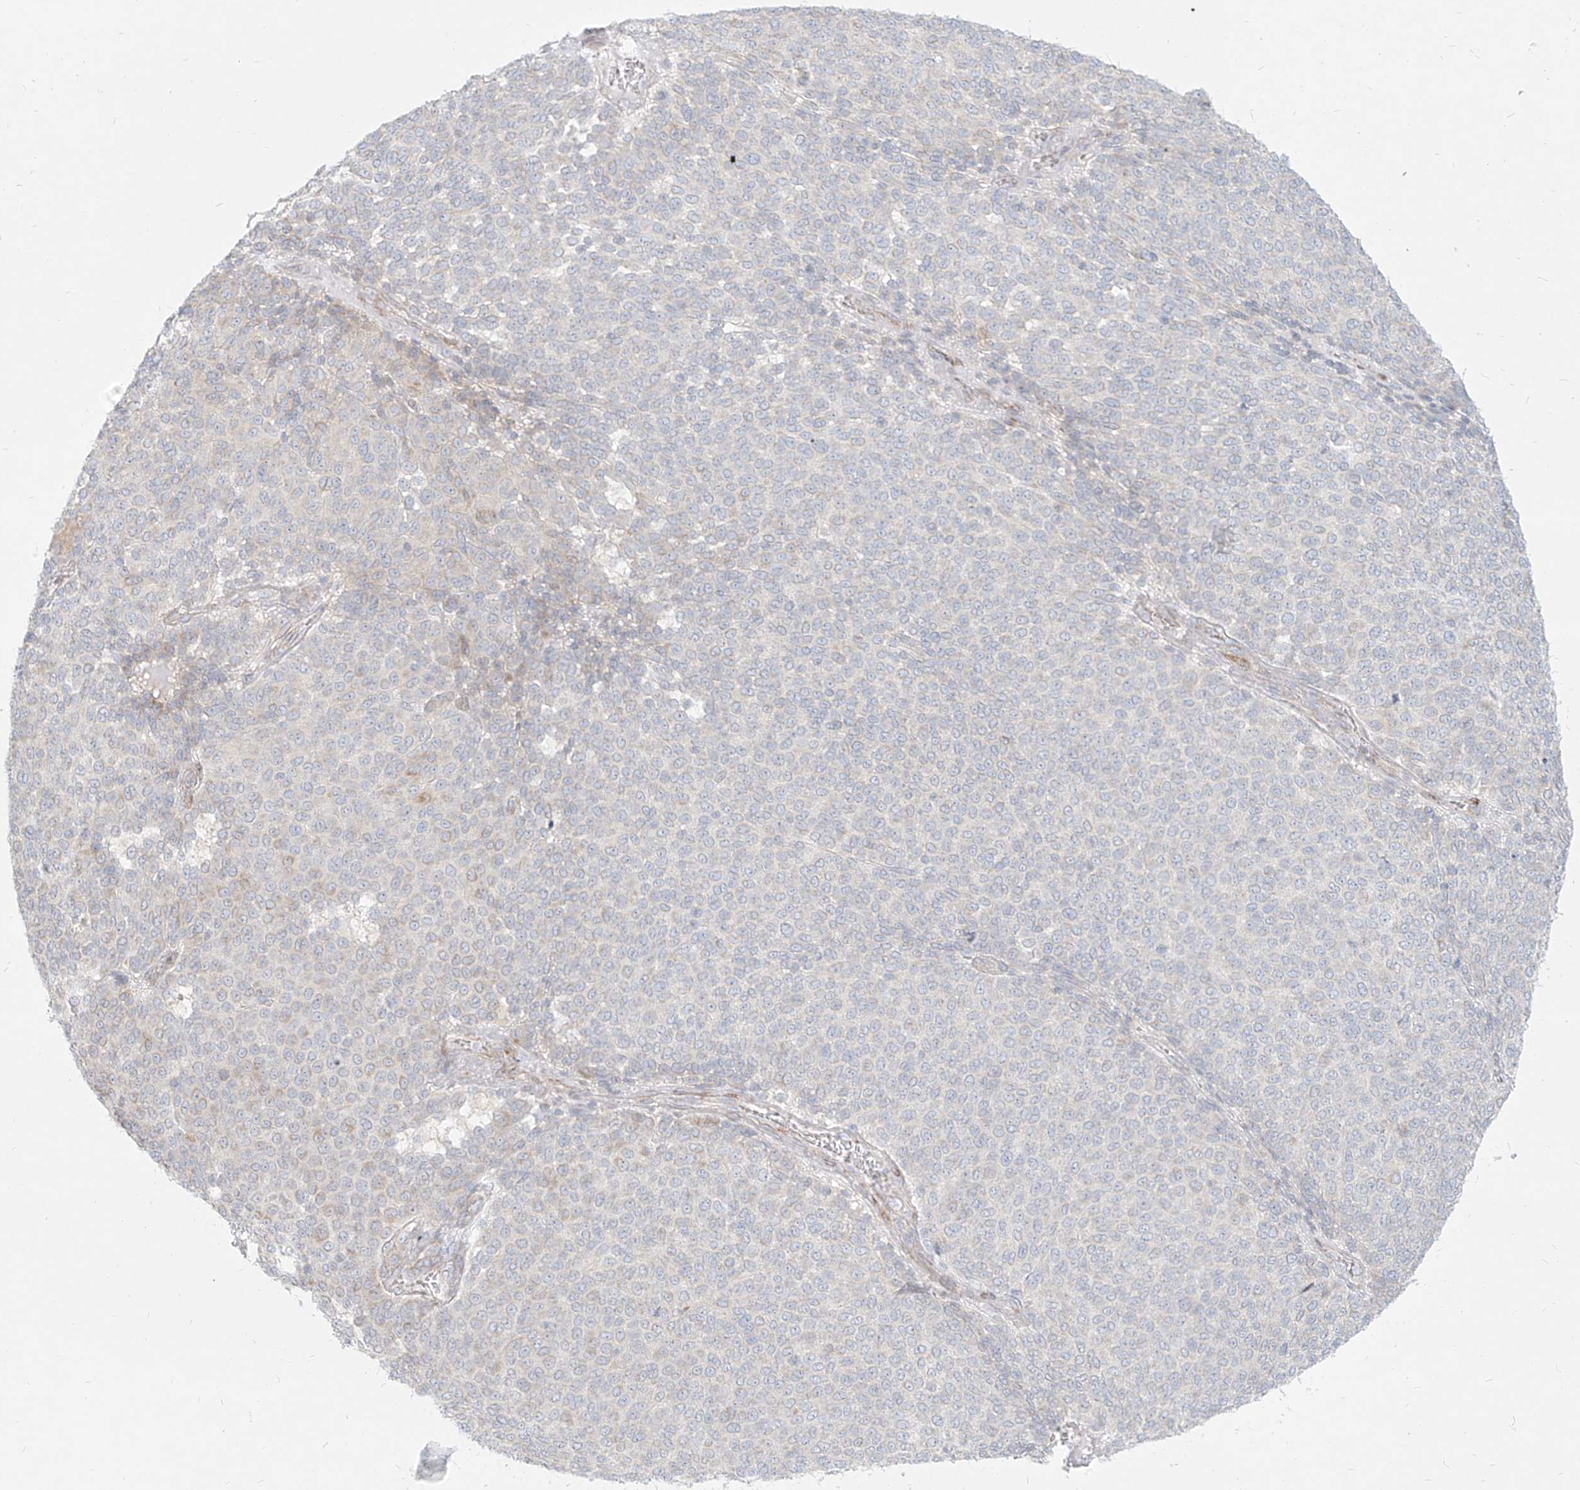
{"staining": {"intensity": "negative", "quantity": "none", "location": "none"}, "tissue": "melanoma", "cell_type": "Tumor cells", "image_type": "cancer", "snomed": [{"axis": "morphology", "description": "Malignant melanoma, NOS"}, {"axis": "topography", "description": "Skin"}], "caption": "The IHC histopathology image has no significant staining in tumor cells of malignant melanoma tissue.", "gene": "ITPKB", "patient": {"sex": "male", "age": 49}}